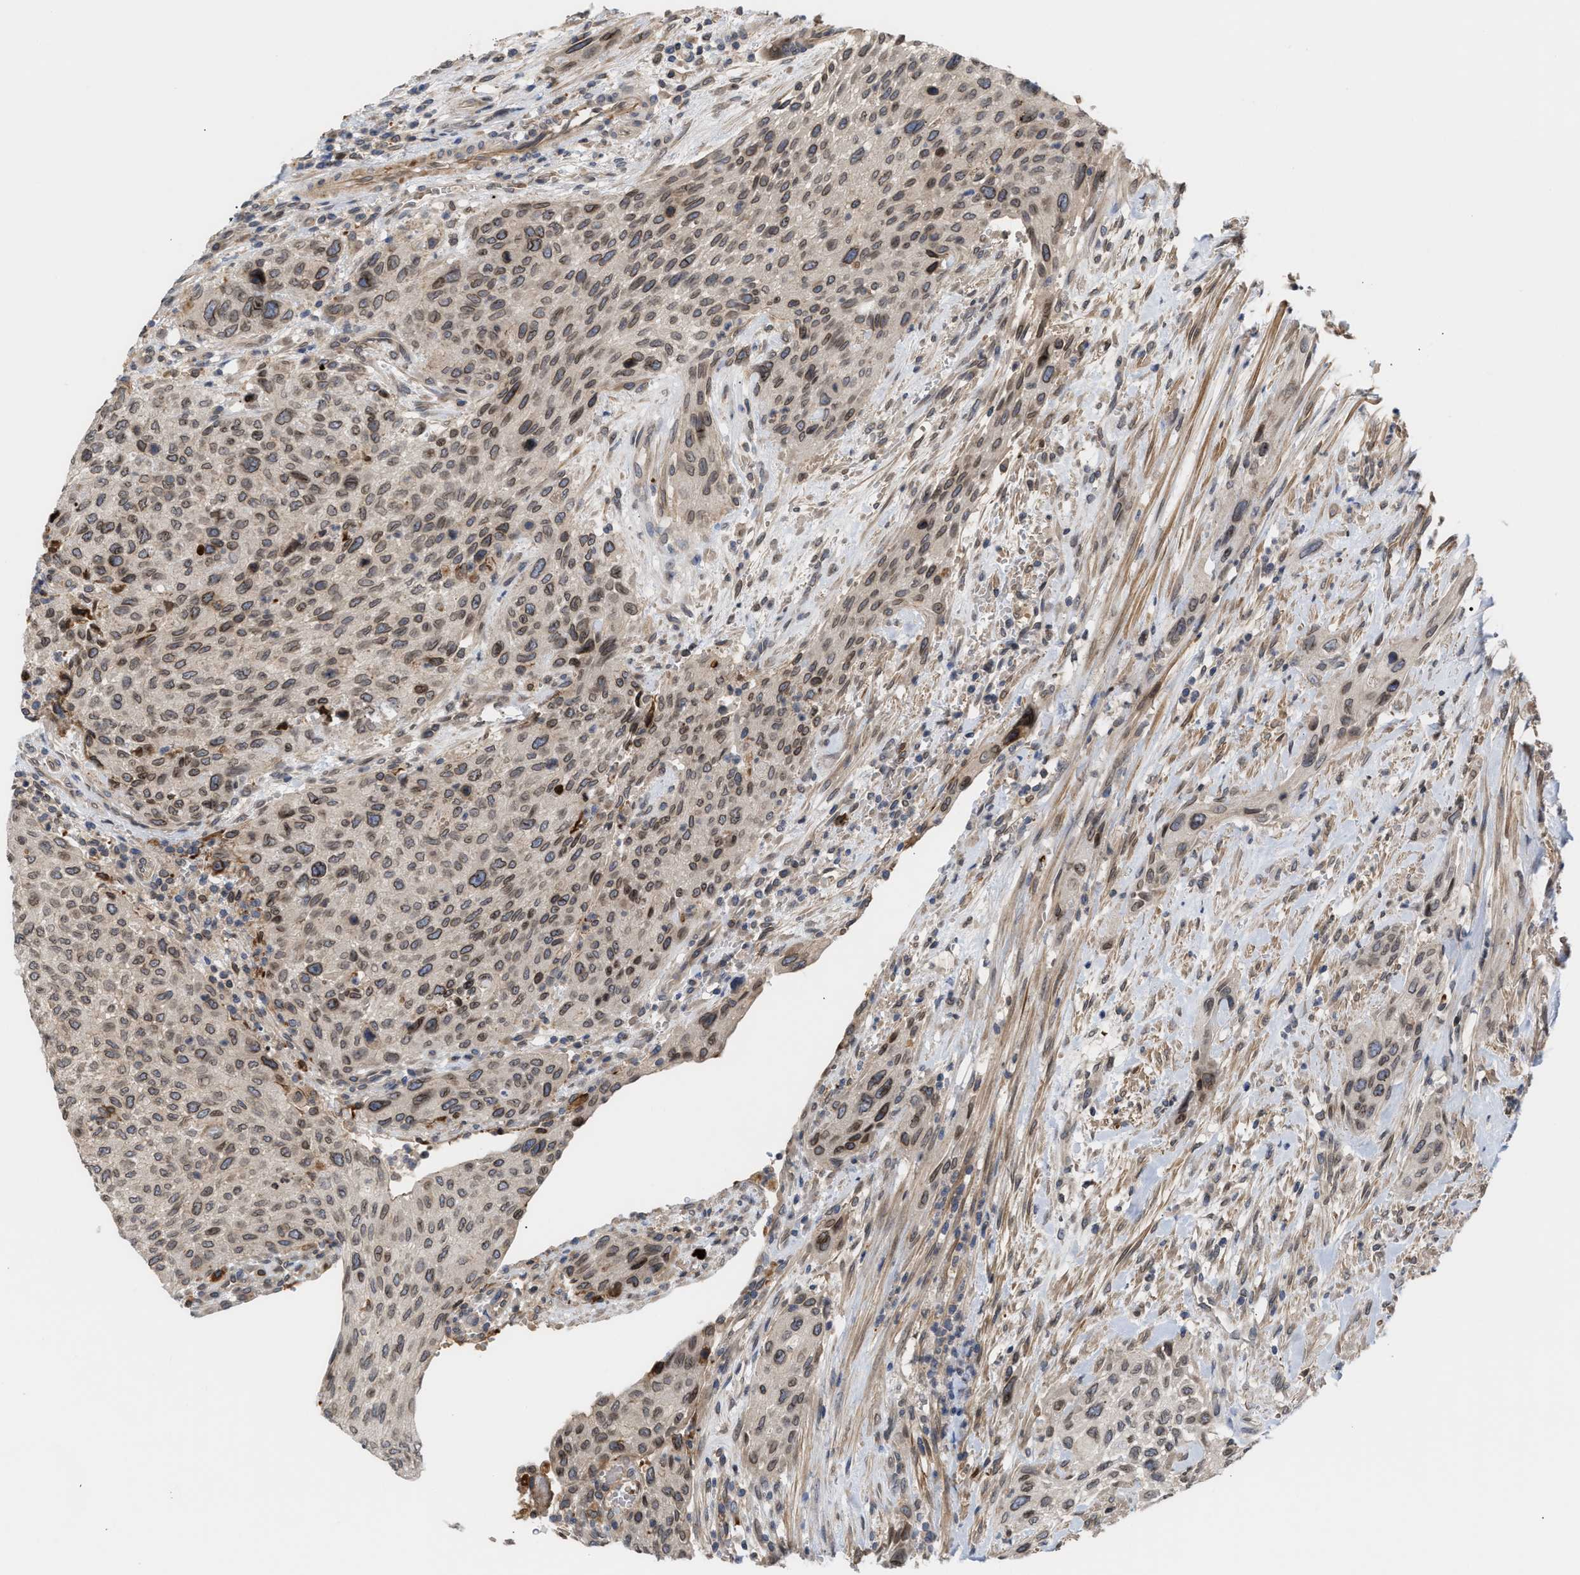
{"staining": {"intensity": "weak", "quantity": ">75%", "location": "nuclear"}, "tissue": "urothelial cancer", "cell_type": "Tumor cells", "image_type": "cancer", "snomed": [{"axis": "morphology", "description": "Urothelial carcinoma, Low grade"}, {"axis": "morphology", "description": "Urothelial carcinoma, High grade"}, {"axis": "topography", "description": "Urinary bladder"}], "caption": "Tumor cells reveal weak nuclear expression in approximately >75% of cells in urothelial cancer.", "gene": "NUP62", "patient": {"sex": "male", "age": 35}}